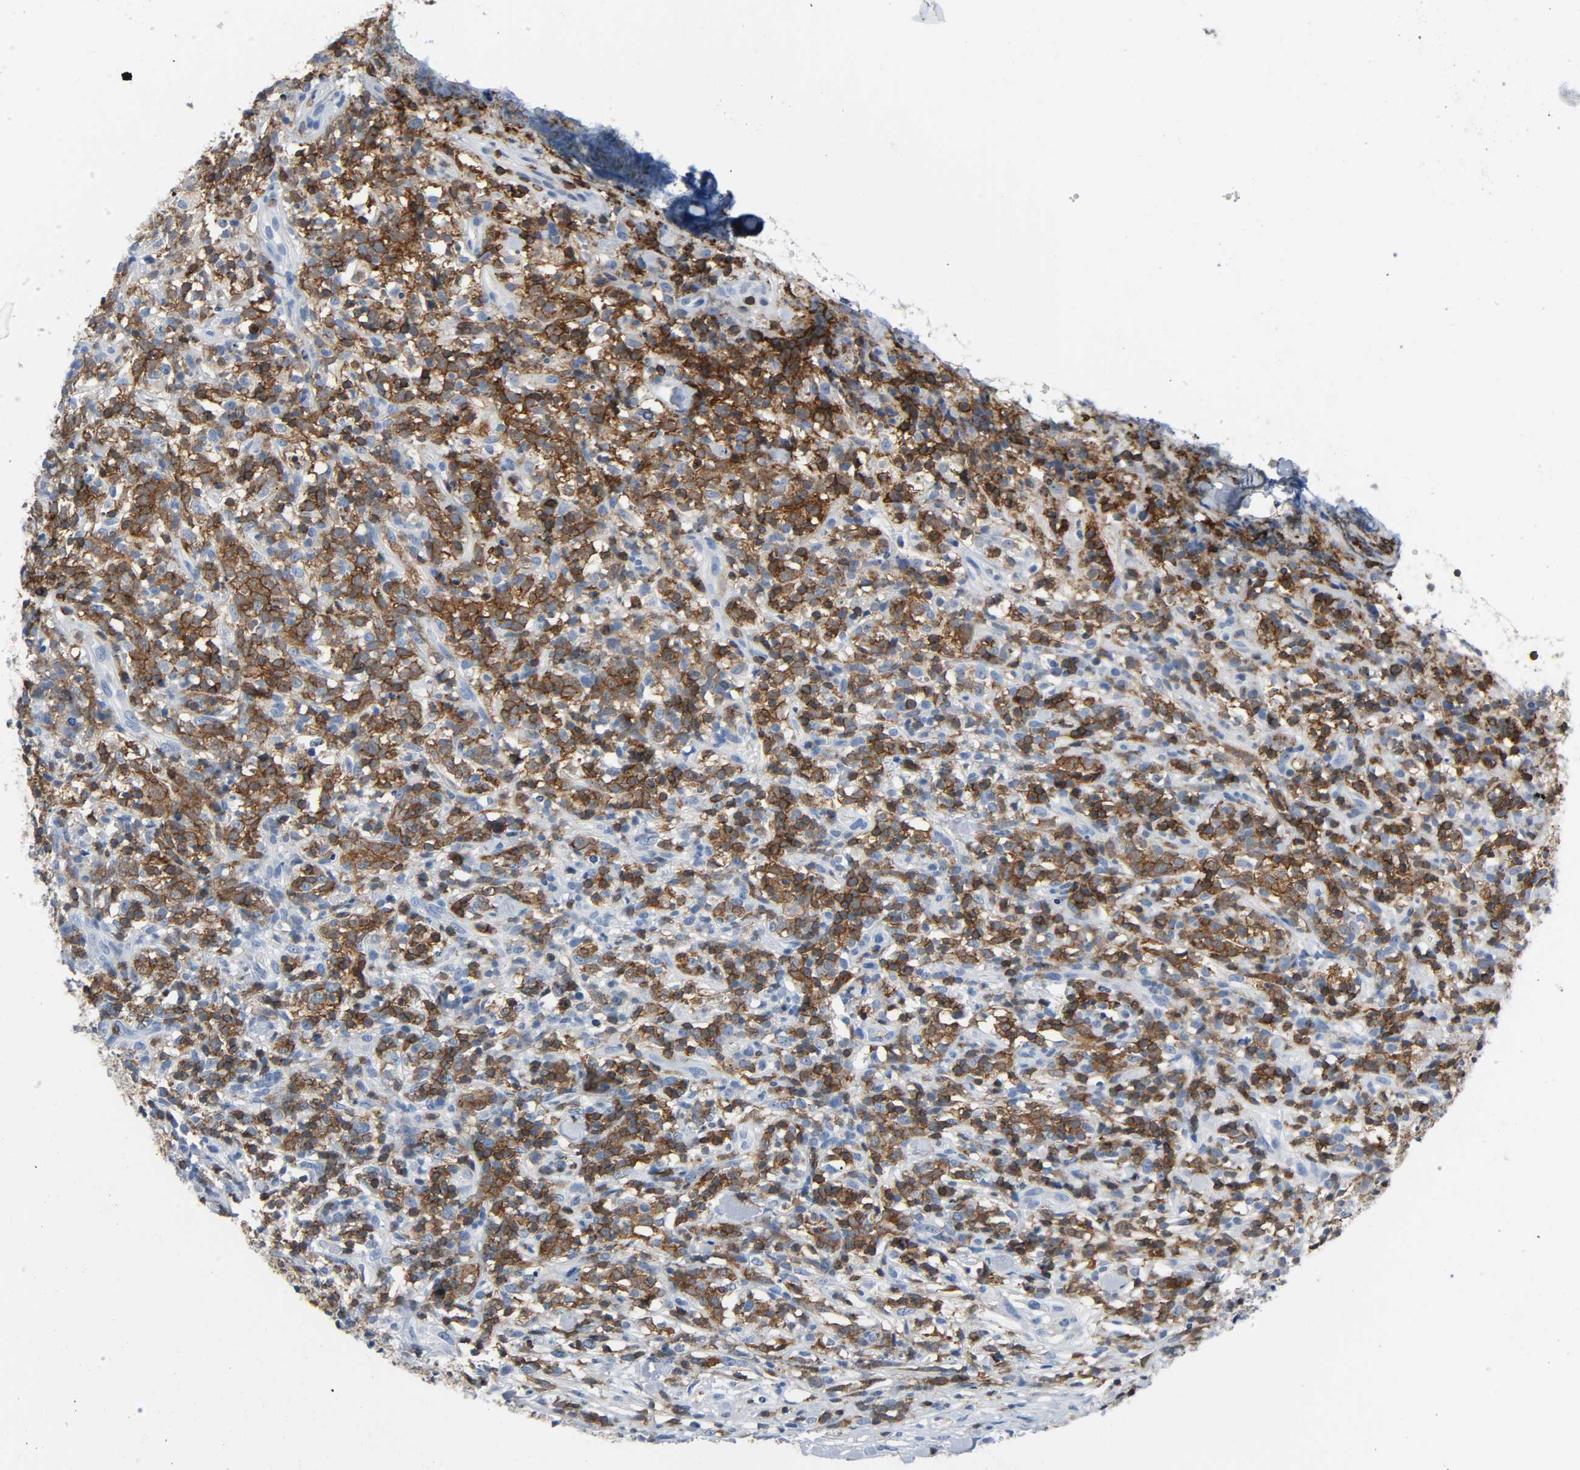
{"staining": {"intensity": "strong", "quantity": ">75%", "location": "cytoplasmic/membranous"}, "tissue": "lymphoma", "cell_type": "Tumor cells", "image_type": "cancer", "snomed": [{"axis": "morphology", "description": "Malignant lymphoma, non-Hodgkin's type, High grade"}, {"axis": "topography", "description": "Lymph node"}], "caption": "Immunohistochemistry image of human lymphoma stained for a protein (brown), which displays high levels of strong cytoplasmic/membranous staining in approximately >75% of tumor cells.", "gene": "LCK", "patient": {"sex": "female", "age": 73}}